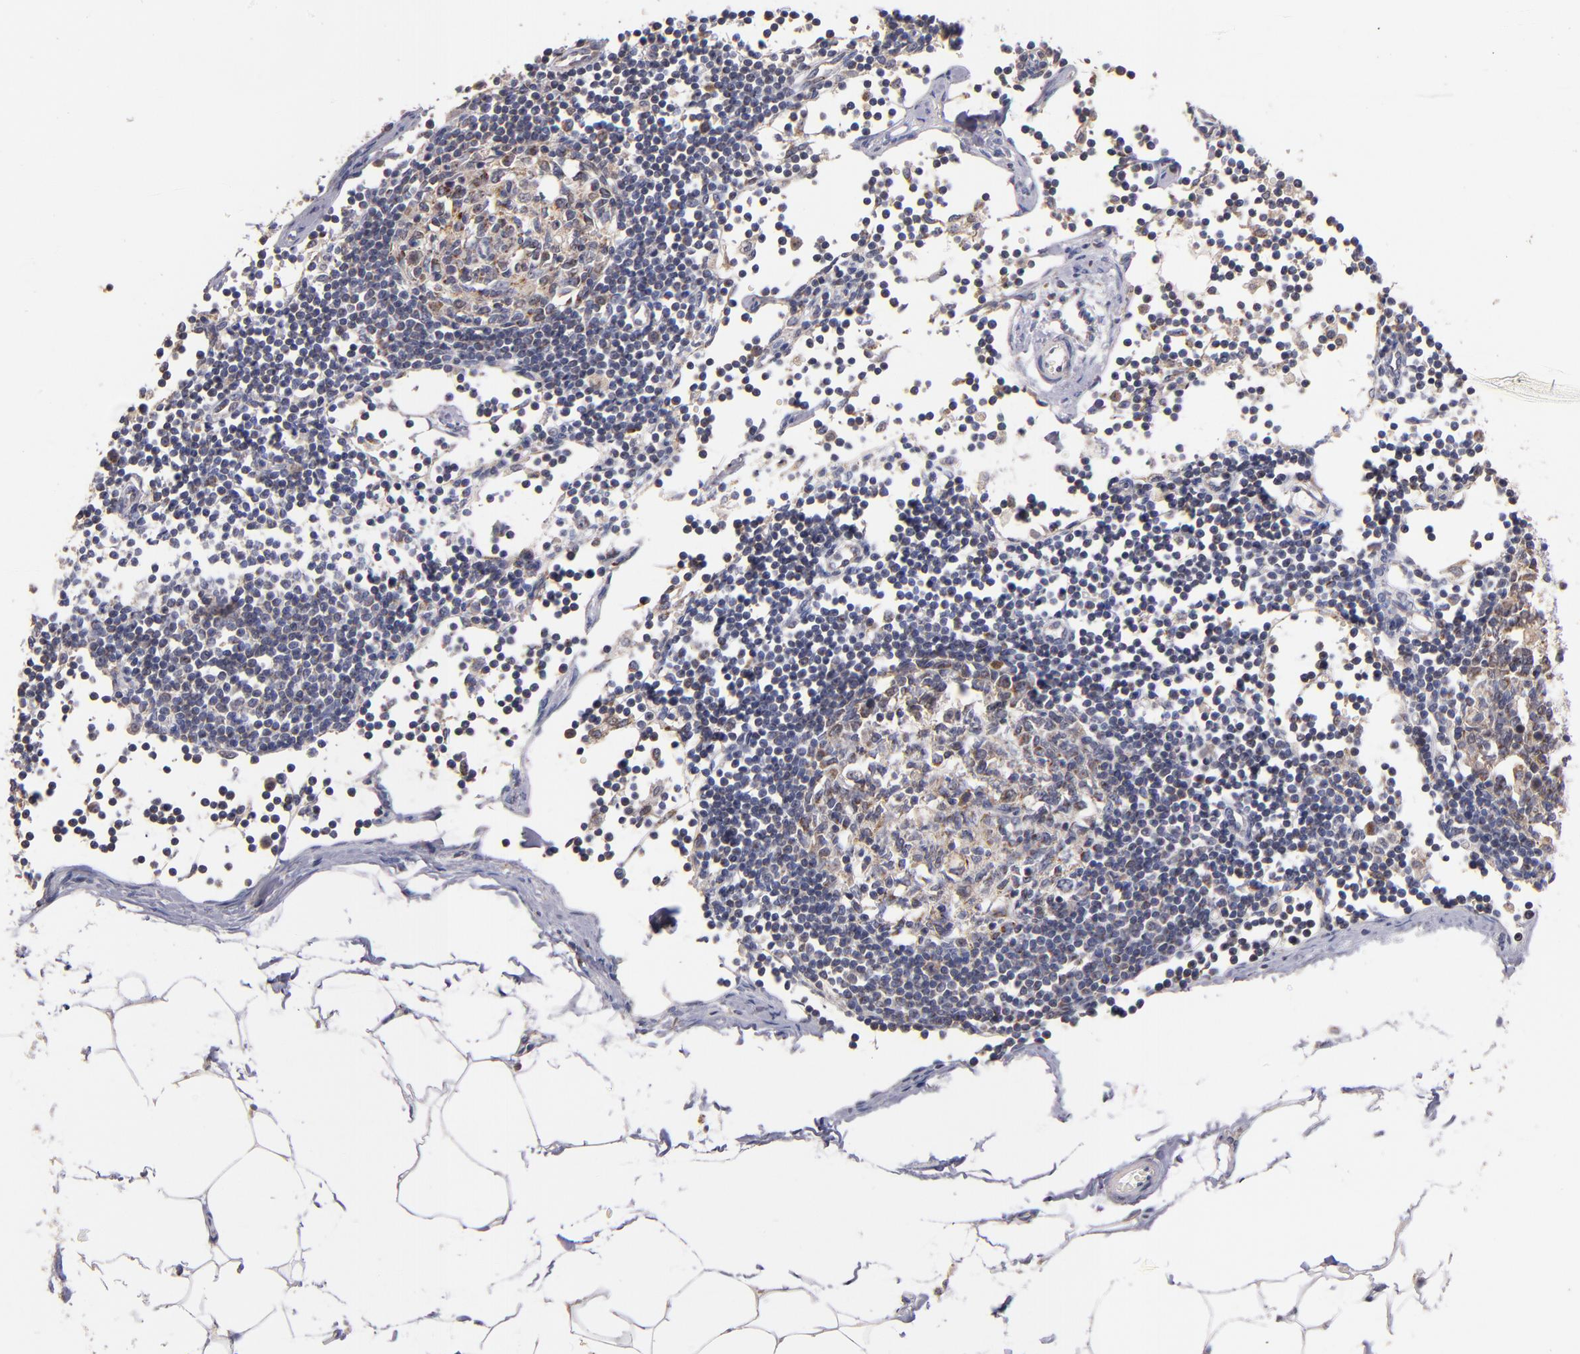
{"staining": {"intensity": "negative", "quantity": "none", "location": "none"}, "tissue": "adipose tissue", "cell_type": "Adipocytes", "image_type": "normal", "snomed": [{"axis": "morphology", "description": "Normal tissue, NOS"}, {"axis": "morphology", "description": "Adenocarcinoma, NOS"}, {"axis": "topography", "description": "Colon"}, {"axis": "topography", "description": "Peripheral nerve tissue"}], "caption": "IHC micrograph of benign adipose tissue: human adipose tissue stained with DAB (3,3'-diaminobenzidine) displays no significant protein positivity in adipocytes. (Stains: DAB (3,3'-diaminobenzidine) immunohistochemistry (IHC) with hematoxylin counter stain, Microscopy: brightfield microscopy at high magnification).", "gene": "DIABLO", "patient": {"sex": "male", "age": 14}}